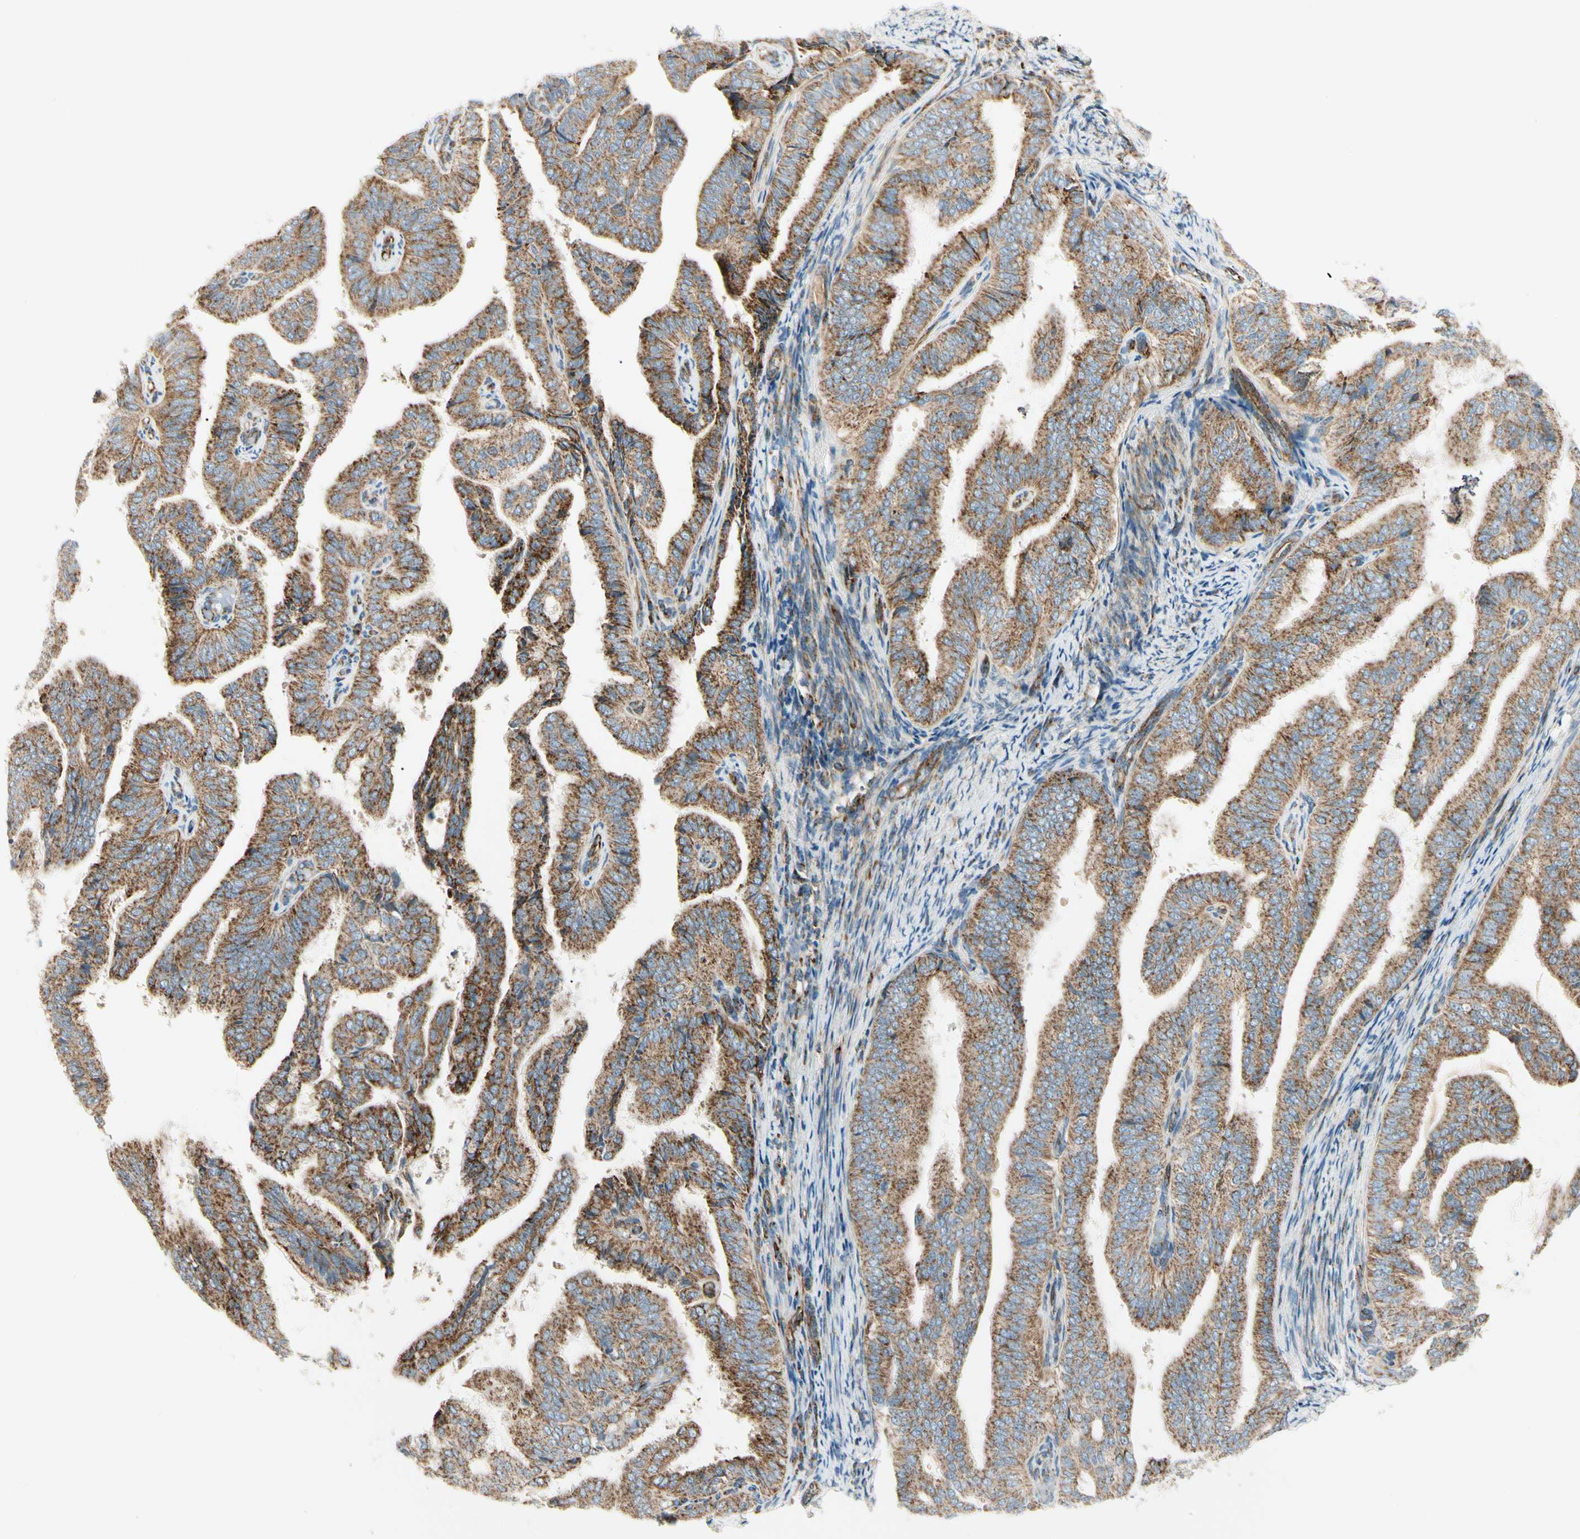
{"staining": {"intensity": "strong", "quantity": ">75%", "location": "cytoplasmic/membranous"}, "tissue": "endometrial cancer", "cell_type": "Tumor cells", "image_type": "cancer", "snomed": [{"axis": "morphology", "description": "Adenocarcinoma, NOS"}, {"axis": "topography", "description": "Endometrium"}], "caption": "This histopathology image demonstrates immunohistochemistry (IHC) staining of human adenocarcinoma (endometrial), with high strong cytoplasmic/membranous expression in approximately >75% of tumor cells.", "gene": "TBC1D10A", "patient": {"sex": "female", "age": 58}}